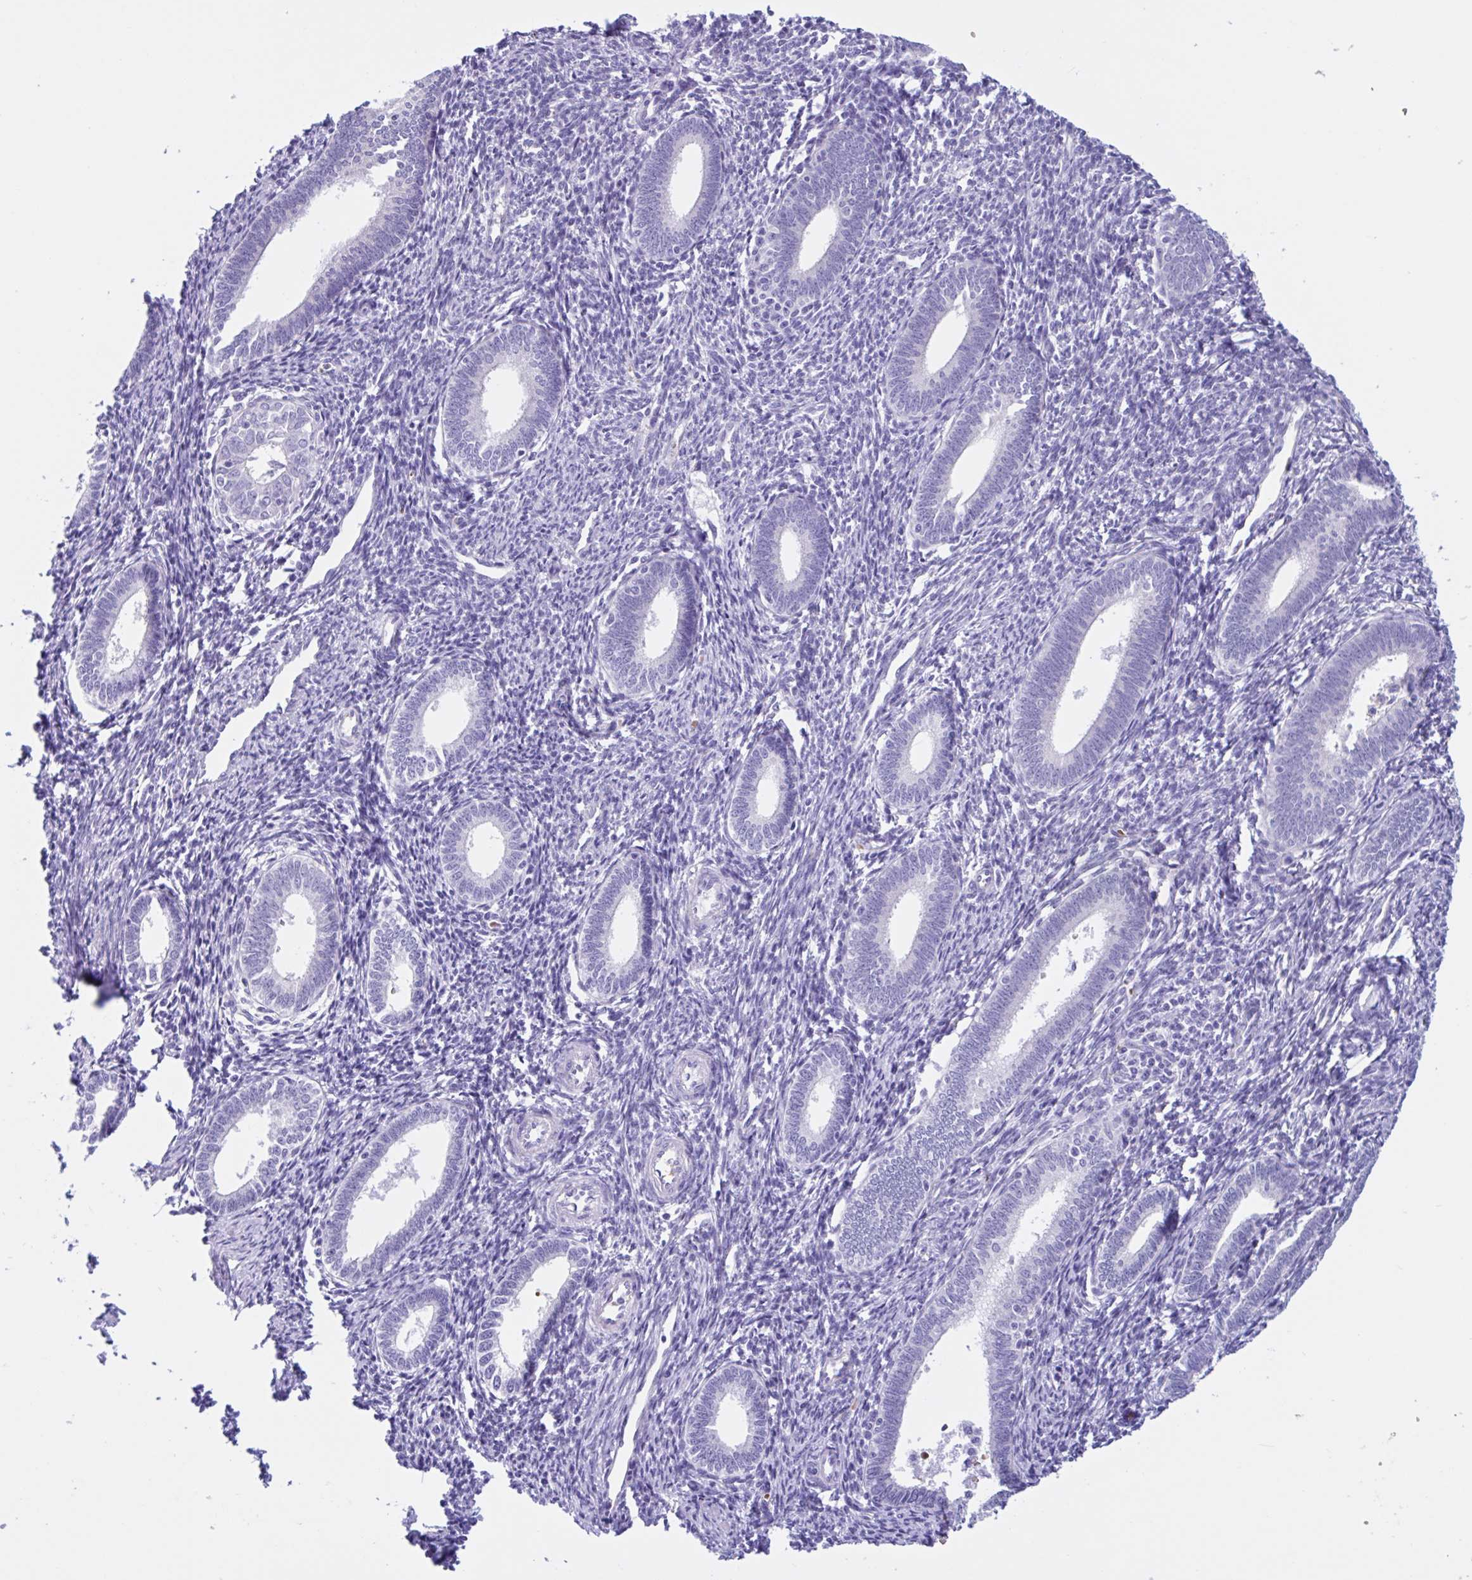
{"staining": {"intensity": "negative", "quantity": "none", "location": "none"}, "tissue": "endometrium", "cell_type": "Cells in endometrial stroma", "image_type": "normal", "snomed": [{"axis": "morphology", "description": "Normal tissue, NOS"}, {"axis": "topography", "description": "Endometrium"}], "caption": "DAB (3,3'-diaminobenzidine) immunohistochemical staining of unremarkable endometrium reveals no significant expression in cells in endometrial stroma.", "gene": "TMEM79", "patient": {"sex": "female", "age": 41}}